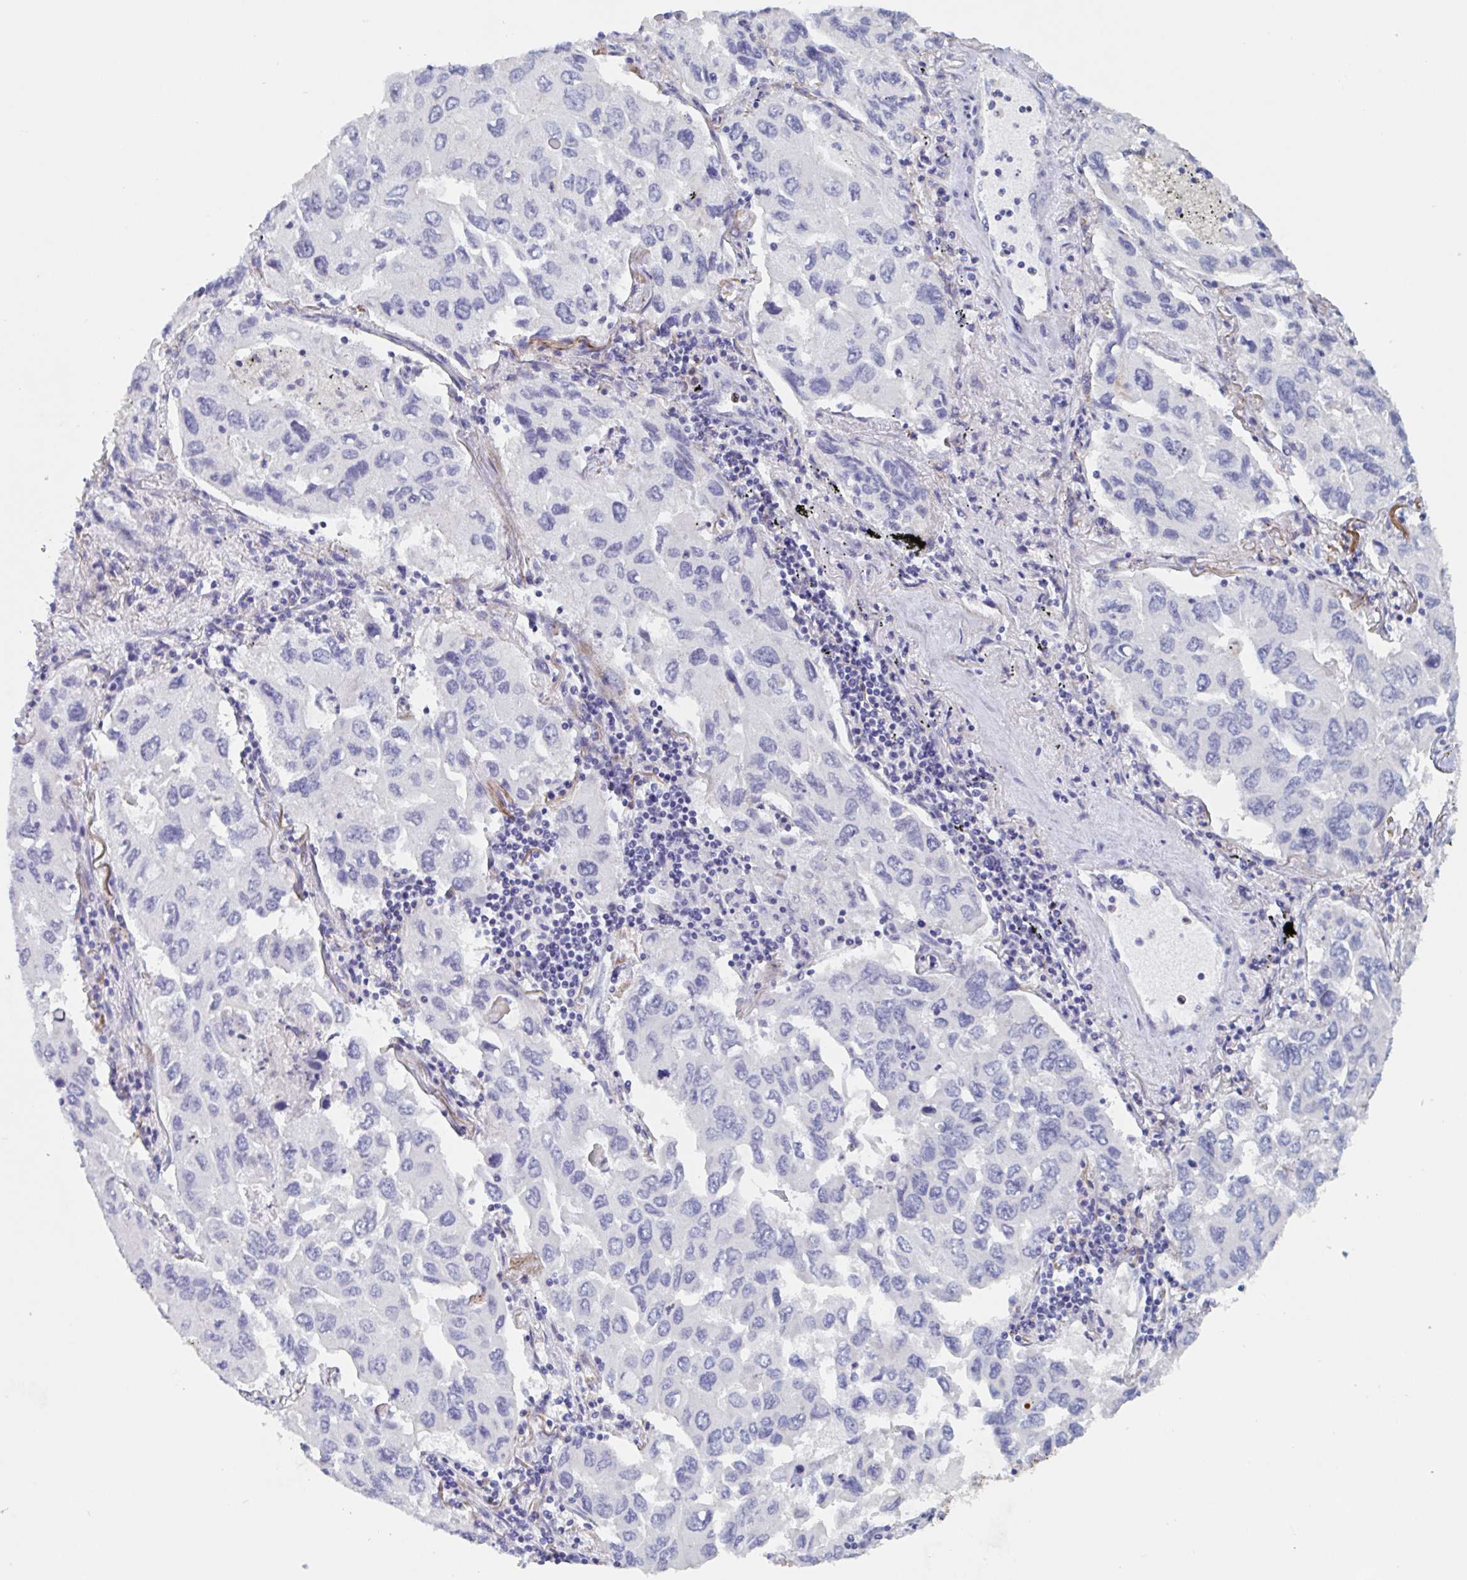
{"staining": {"intensity": "negative", "quantity": "none", "location": "none"}, "tissue": "lung cancer", "cell_type": "Tumor cells", "image_type": "cancer", "snomed": [{"axis": "morphology", "description": "Adenocarcinoma, NOS"}, {"axis": "topography", "description": "Lung"}], "caption": "Immunohistochemistry micrograph of neoplastic tissue: lung adenocarcinoma stained with DAB shows no significant protein positivity in tumor cells.", "gene": "ST14", "patient": {"sex": "male", "age": 64}}